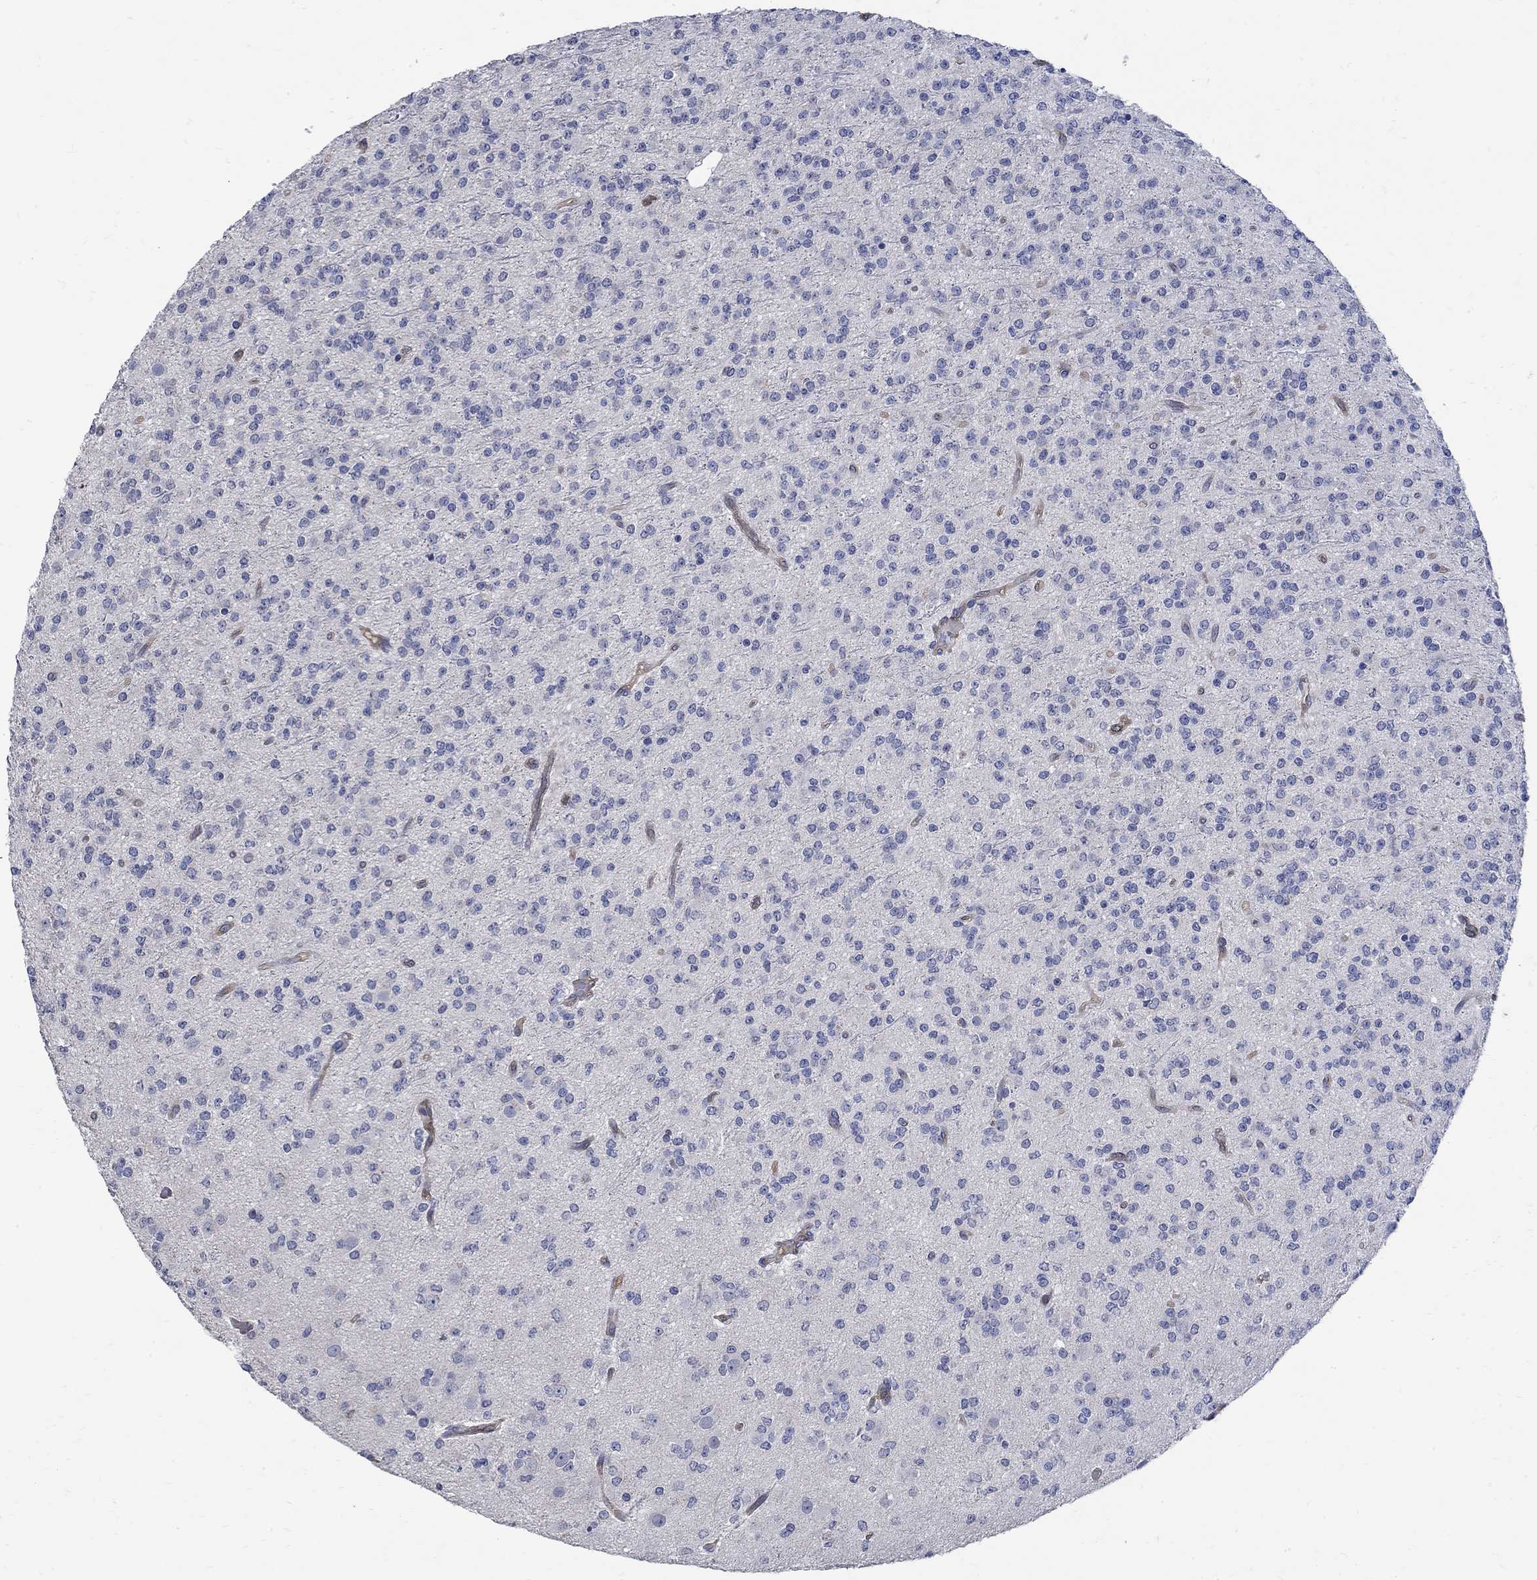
{"staining": {"intensity": "negative", "quantity": "none", "location": "none"}, "tissue": "glioma", "cell_type": "Tumor cells", "image_type": "cancer", "snomed": [{"axis": "morphology", "description": "Glioma, malignant, Low grade"}, {"axis": "topography", "description": "Brain"}], "caption": "Human glioma stained for a protein using immunohistochemistry (IHC) reveals no positivity in tumor cells.", "gene": "TGM2", "patient": {"sex": "male", "age": 27}}